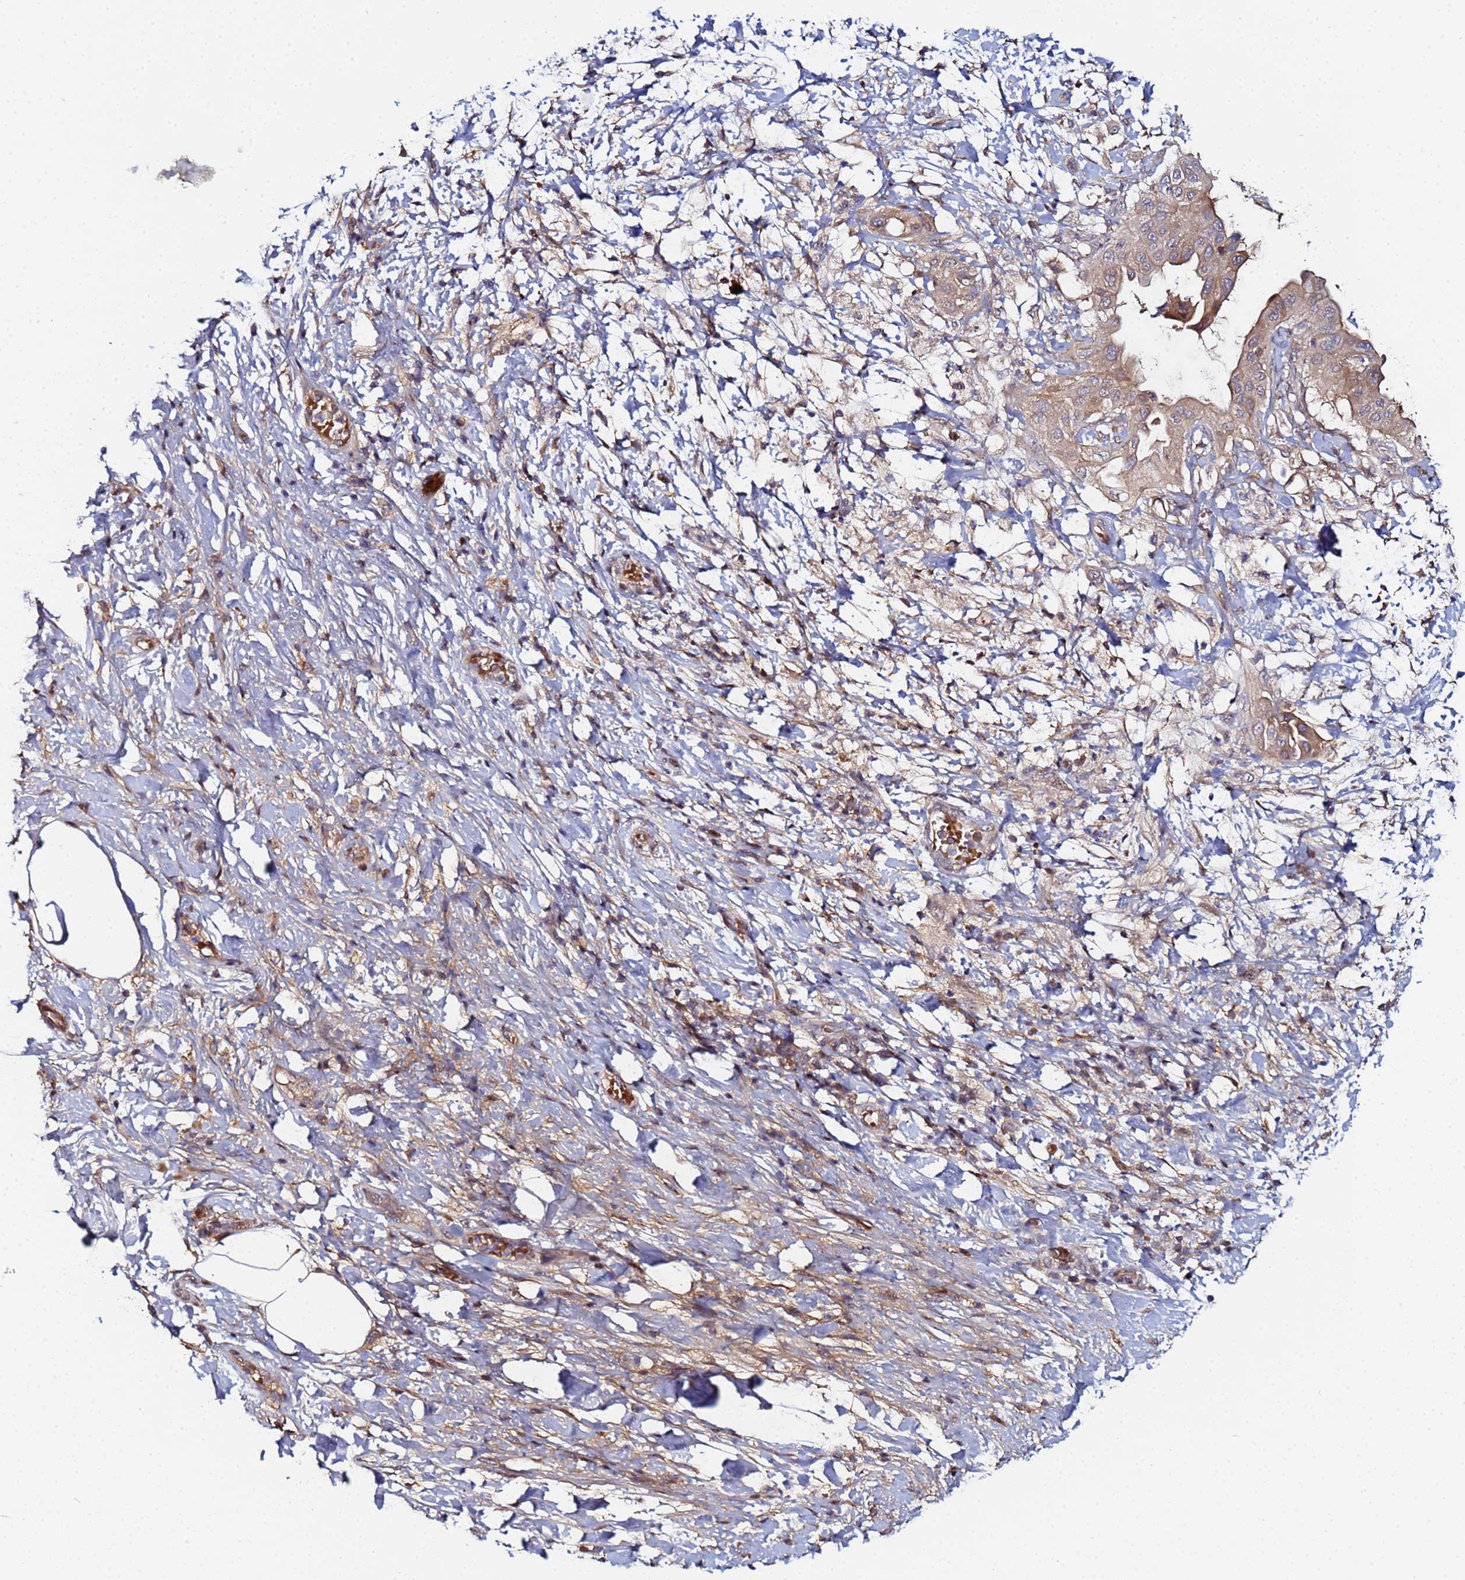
{"staining": {"intensity": "moderate", "quantity": ">75%", "location": "cytoplasmic/membranous"}, "tissue": "pancreatic cancer", "cell_type": "Tumor cells", "image_type": "cancer", "snomed": [{"axis": "morphology", "description": "Adenocarcinoma, NOS"}, {"axis": "topography", "description": "Pancreas"}], "caption": "Tumor cells show medium levels of moderate cytoplasmic/membranous expression in about >75% of cells in human pancreatic cancer (adenocarcinoma).", "gene": "OSER1", "patient": {"sex": "male", "age": 68}}